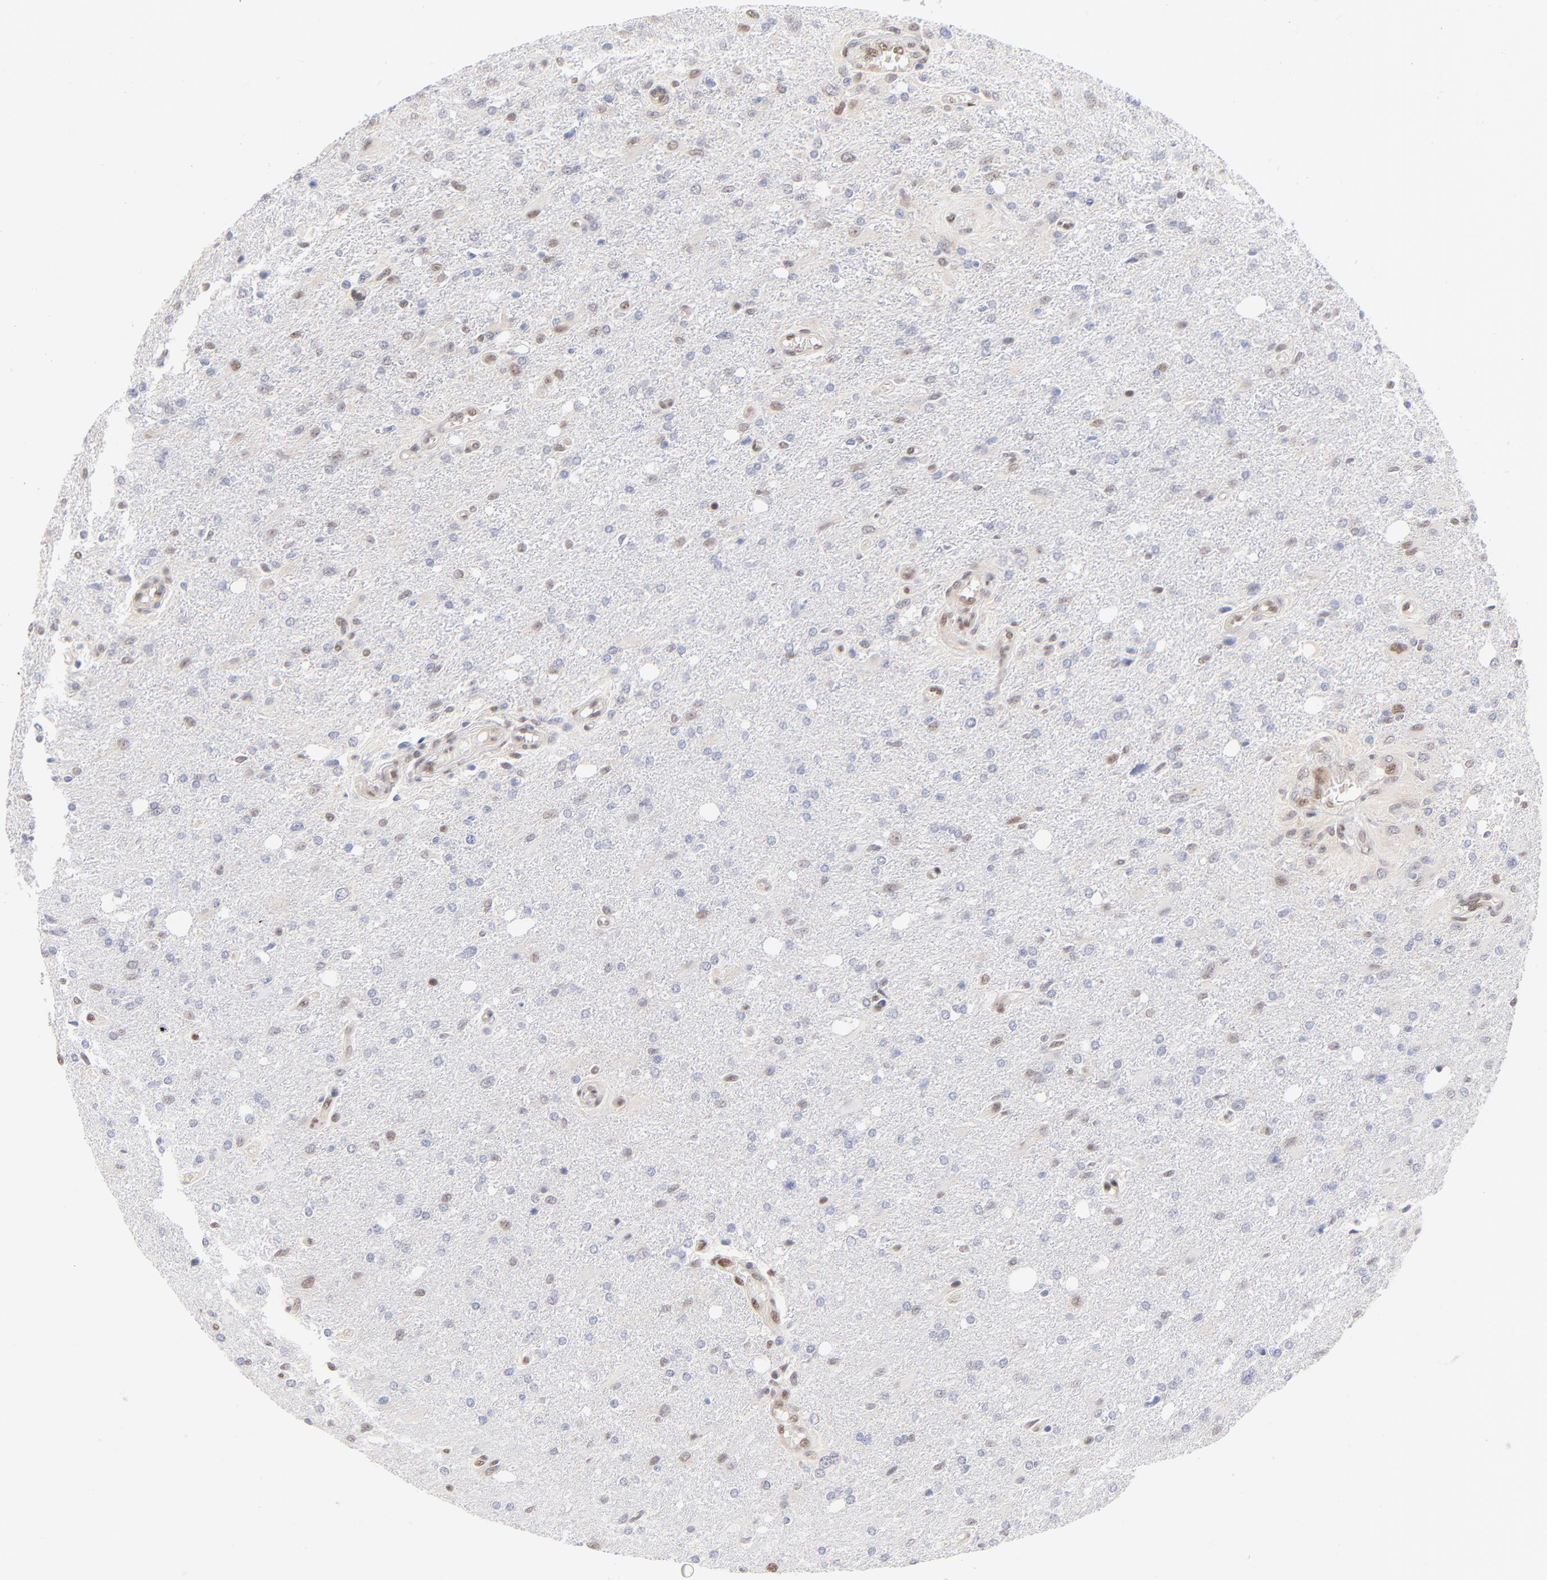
{"staining": {"intensity": "weak", "quantity": "<25%", "location": "nuclear"}, "tissue": "glioma", "cell_type": "Tumor cells", "image_type": "cancer", "snomed": [{"axis": "morphology", "description": "Glioma, malignant, High grade"}, {"axis": "topography", "description": "Cerebral cortex"}], "caption": "The image reveals no significant staining in tumor cells of glioma.", "gene": "STAT3", "patient": {"sex": "male", "age": 76}}